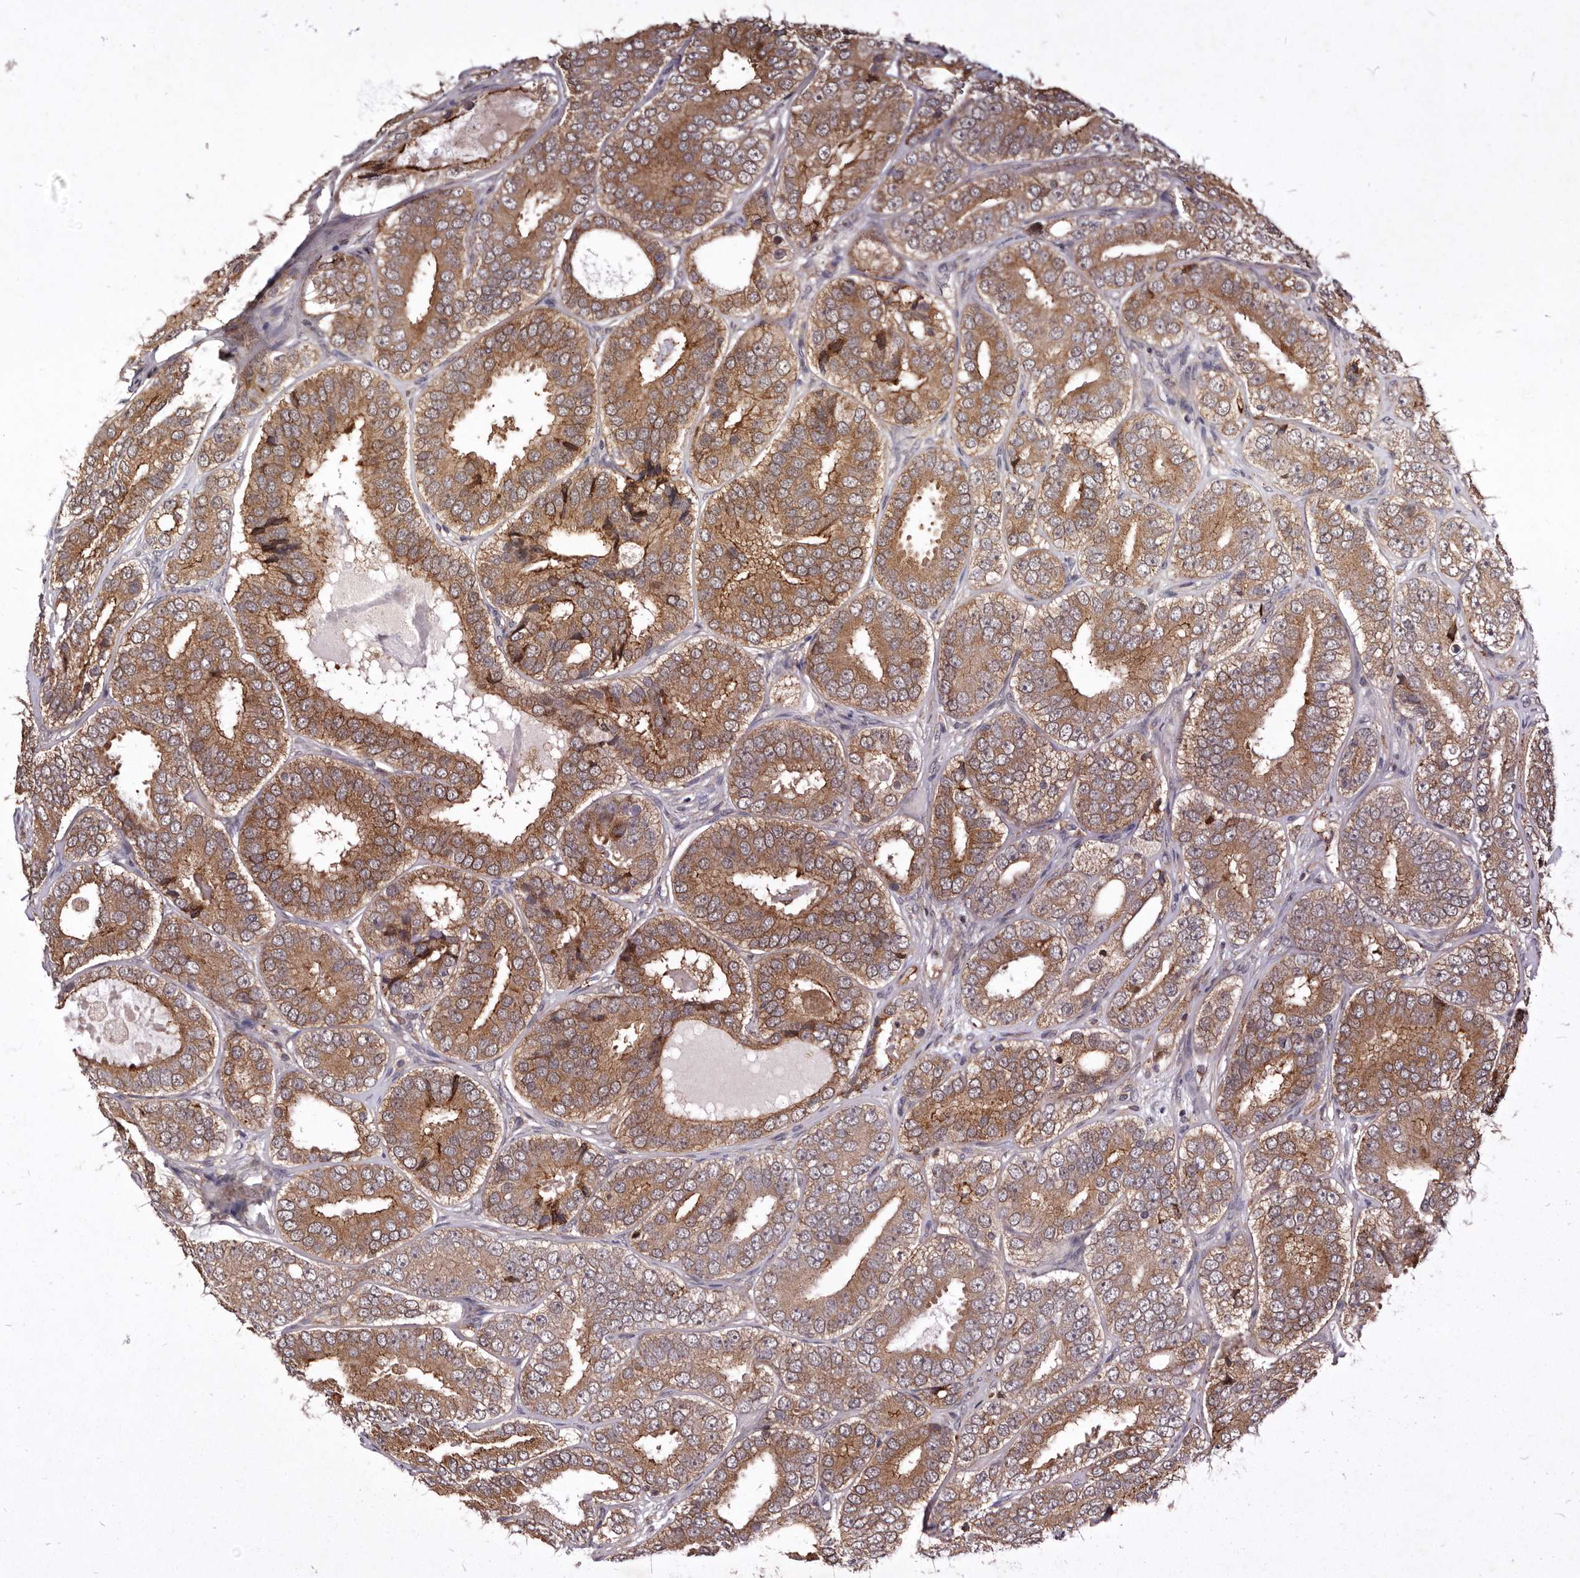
{"staining": {"intensity": "moderate", "quantity": ">75%", "location": "cytoplasmic/membranous"}, "tissue": "prostate cancer", "cell_type": "Tumor cells", "image_type": "cancer", "snomed": [{"axis": "morphology", "description": "Adenocarcinoma, High grade"}, {"axis": "topography", "description": "Prostate"}], "caption": "Prostate high-grade adenocarcinoma was stained to show a protein in brown. There is medium levels of moderate cytoplasmic/membranous staining in about >75% of tumor cells. (DAB (3,3'-diaminobenzidine) IHC, brown staining for protein, blue staining for nuclei).", "gene": "RRM2B", "patient": {"sex": "male", "age": 56}}